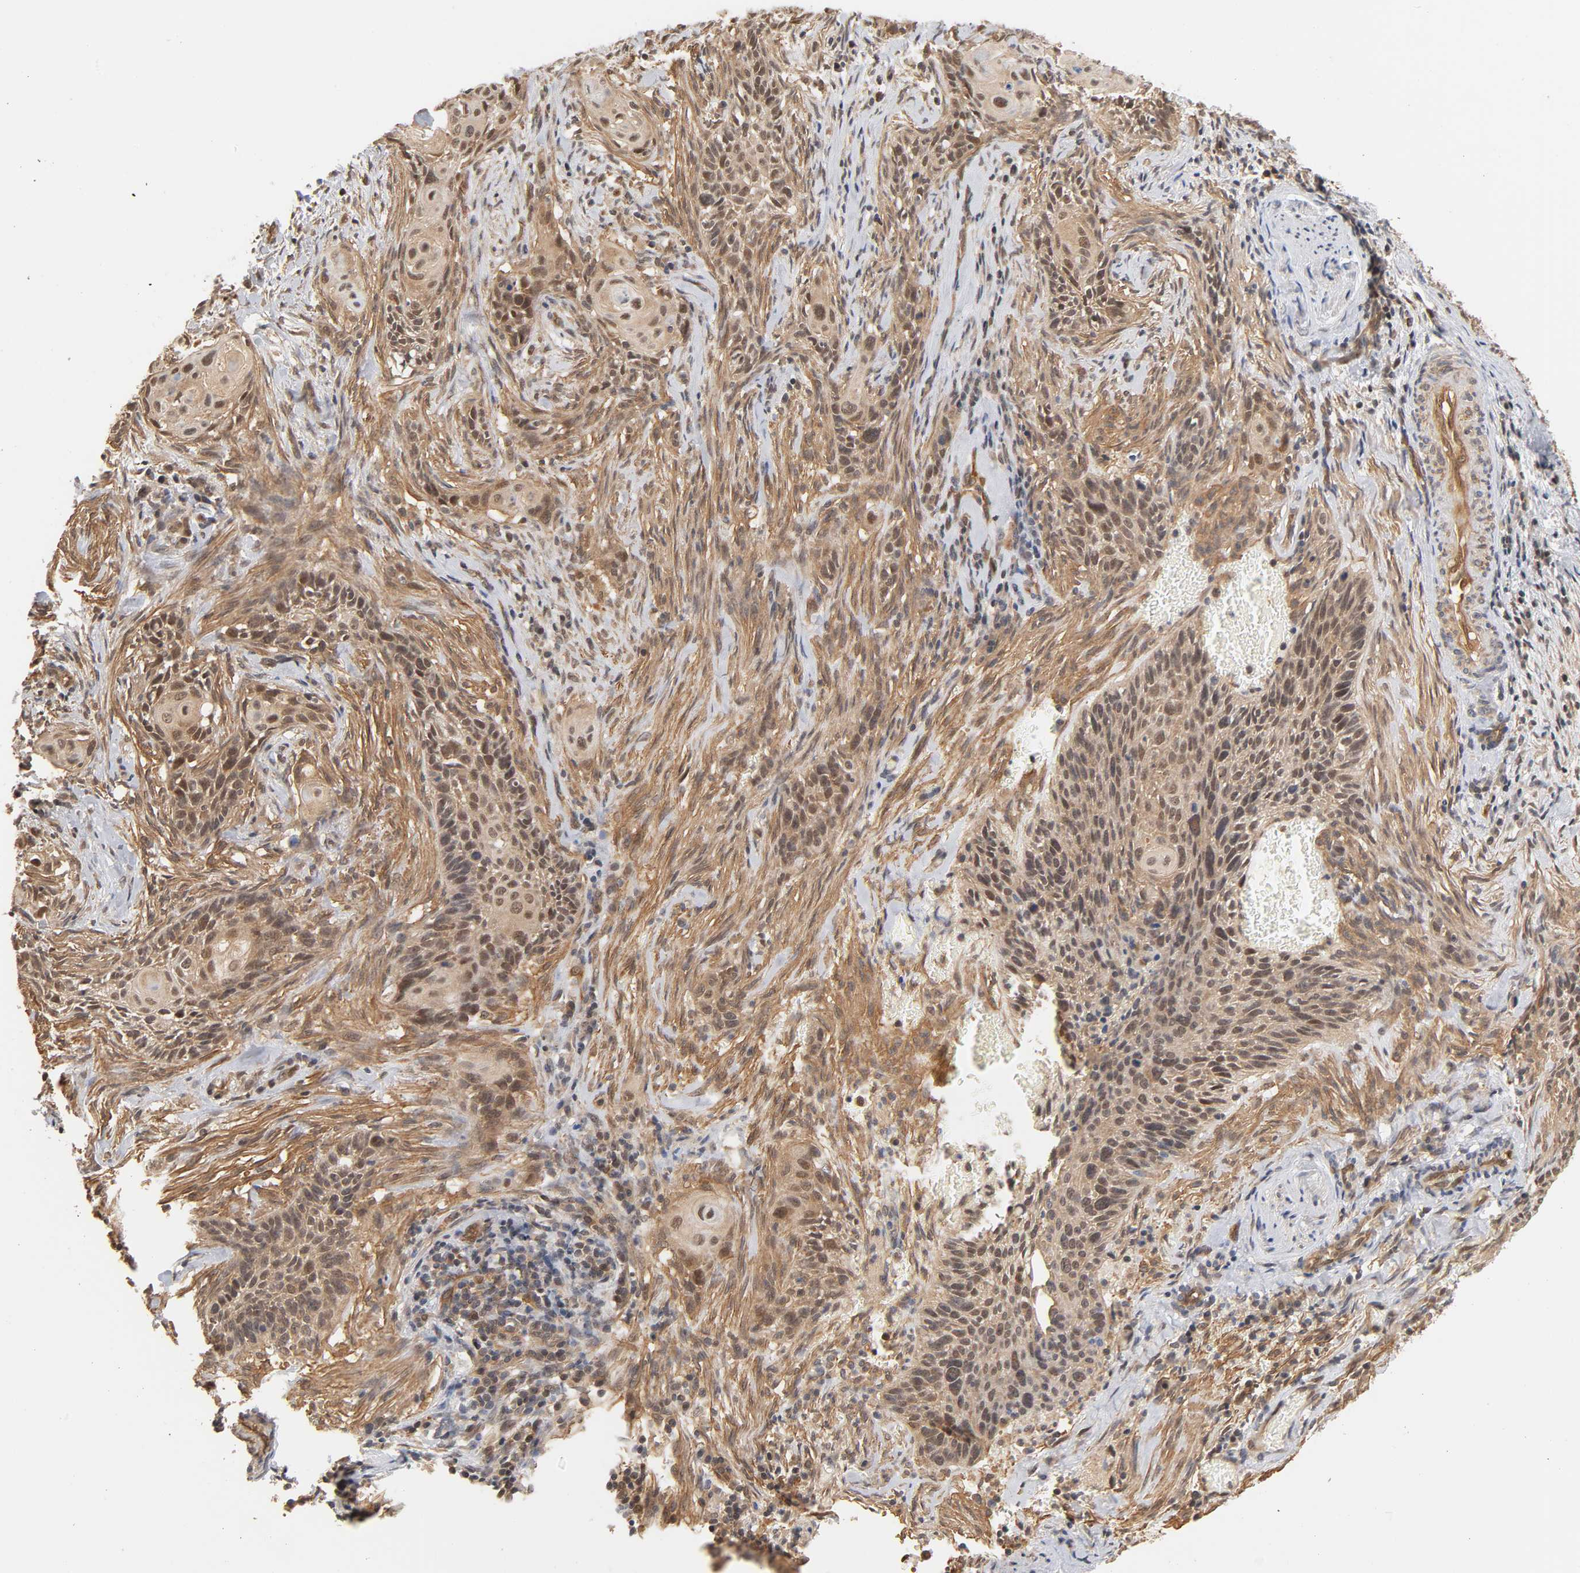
{"staining": {"intensity": "moderate", "quantity": ">75%", "location": "cytoplasmic/membranous,nuclear"}, "tissue": "cervical cancer", "cell_type": "Tumor cells", "image_type": "cancer", "snomed": [{"axis": "morphology", "description": "Squamous cell carcinoma, NOS"}, {"axis": "topography", "description": "Cervix"}], "caption": "Cervical cancer stained with a brown dye demonstrates moderate cytoplasmic/membranous and nuclear positive staining in approximately >75% of tumor cells.", "gene": "CDC37", "patient": {"sex": "female", "age": 33}}